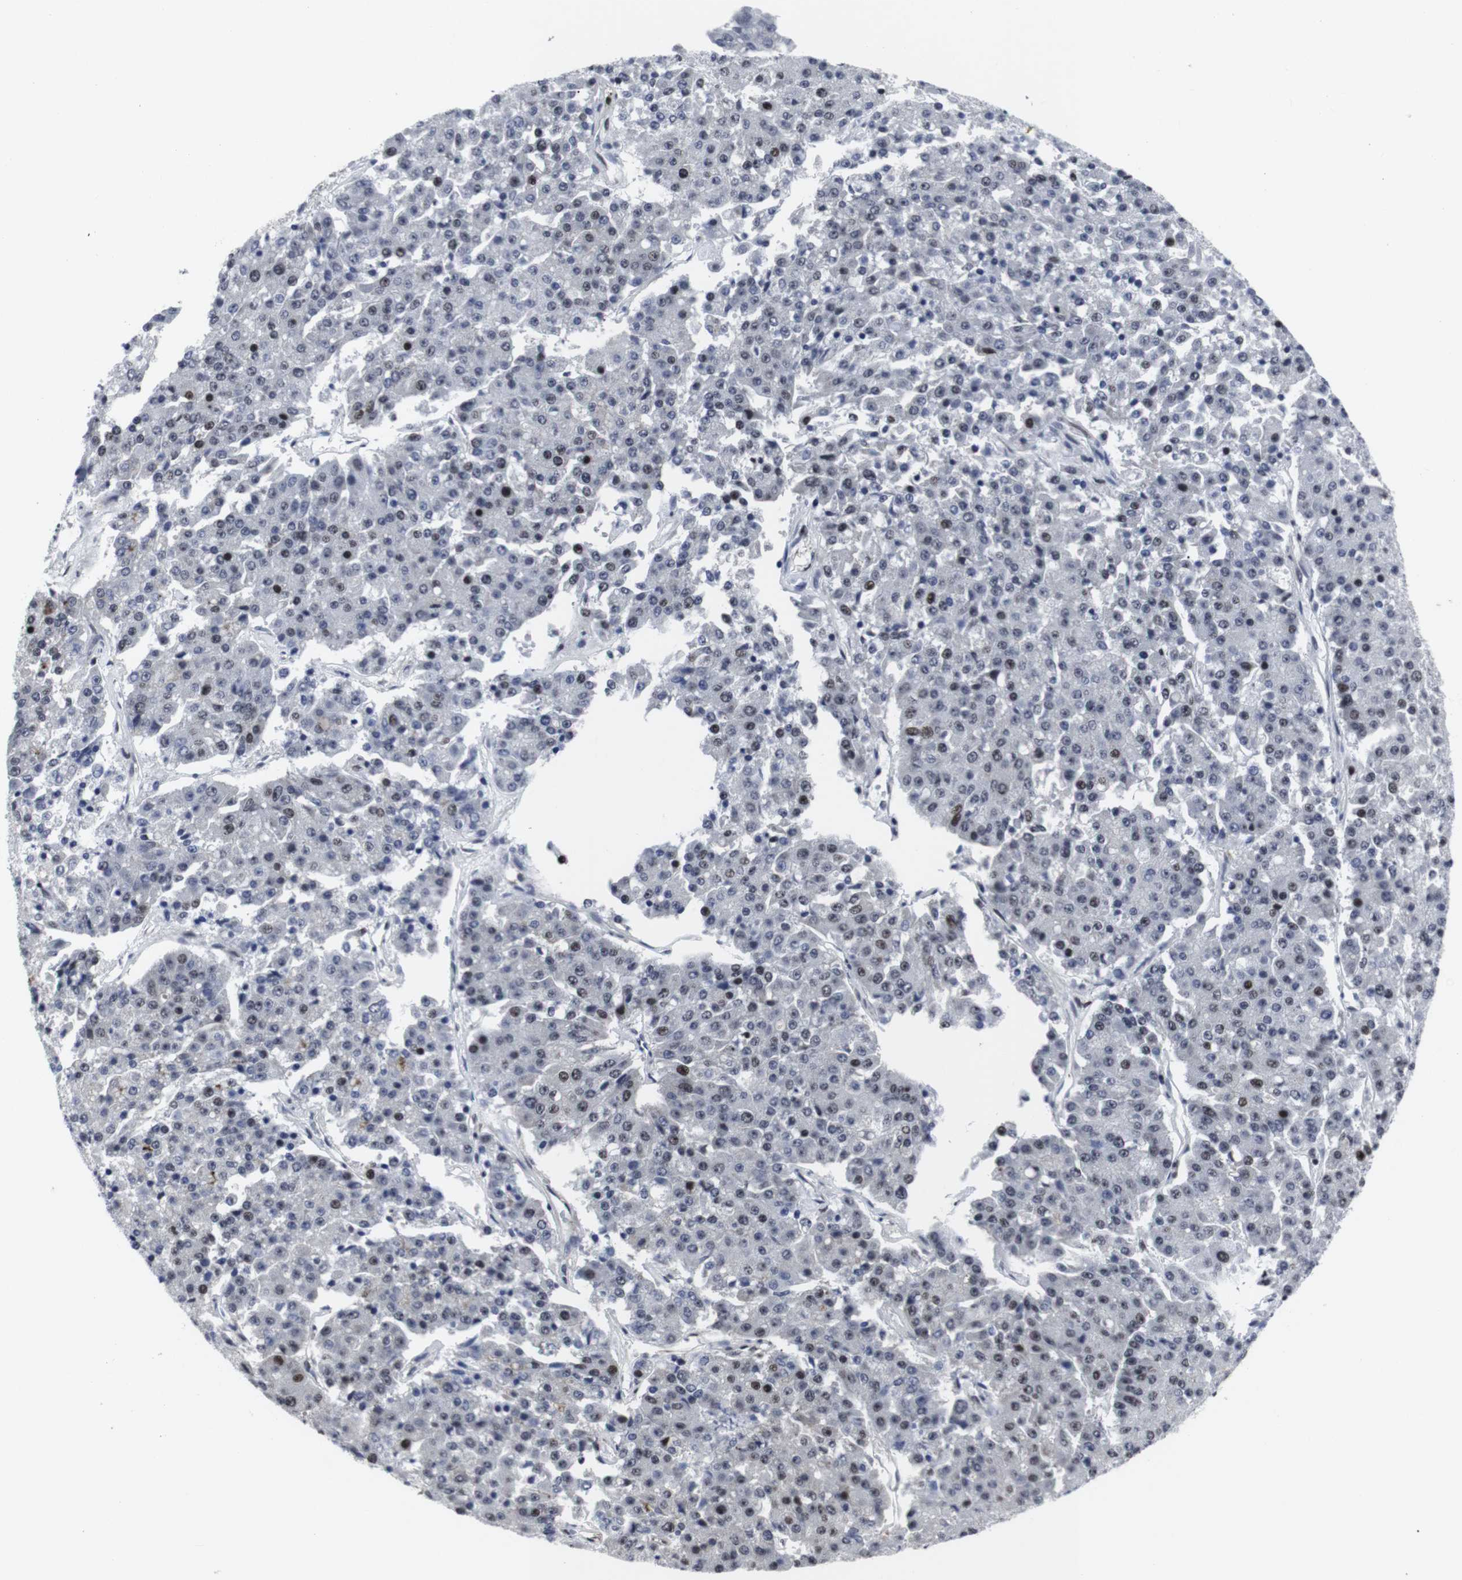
{"staining": {"intensity": "moderate", "quantity": "<25%", "location": "nuclear"}, "tissue": "pancreatic cancer", "cell_type": "Tumor cells", "image_type": "cancer", "snomed": [{"axis": "morphology", "description": "Adenocarcinoma, NOS"}, {"axis": "topography", "description": "Pancreas"}], "caption": "Tumor cells demonstrate low levels of moderate nuclear staining in about <25% of cells in pancreatic adenocarcinoma.", "gene": "MLH1", "patient": {"sex": "male", "age": 50}}